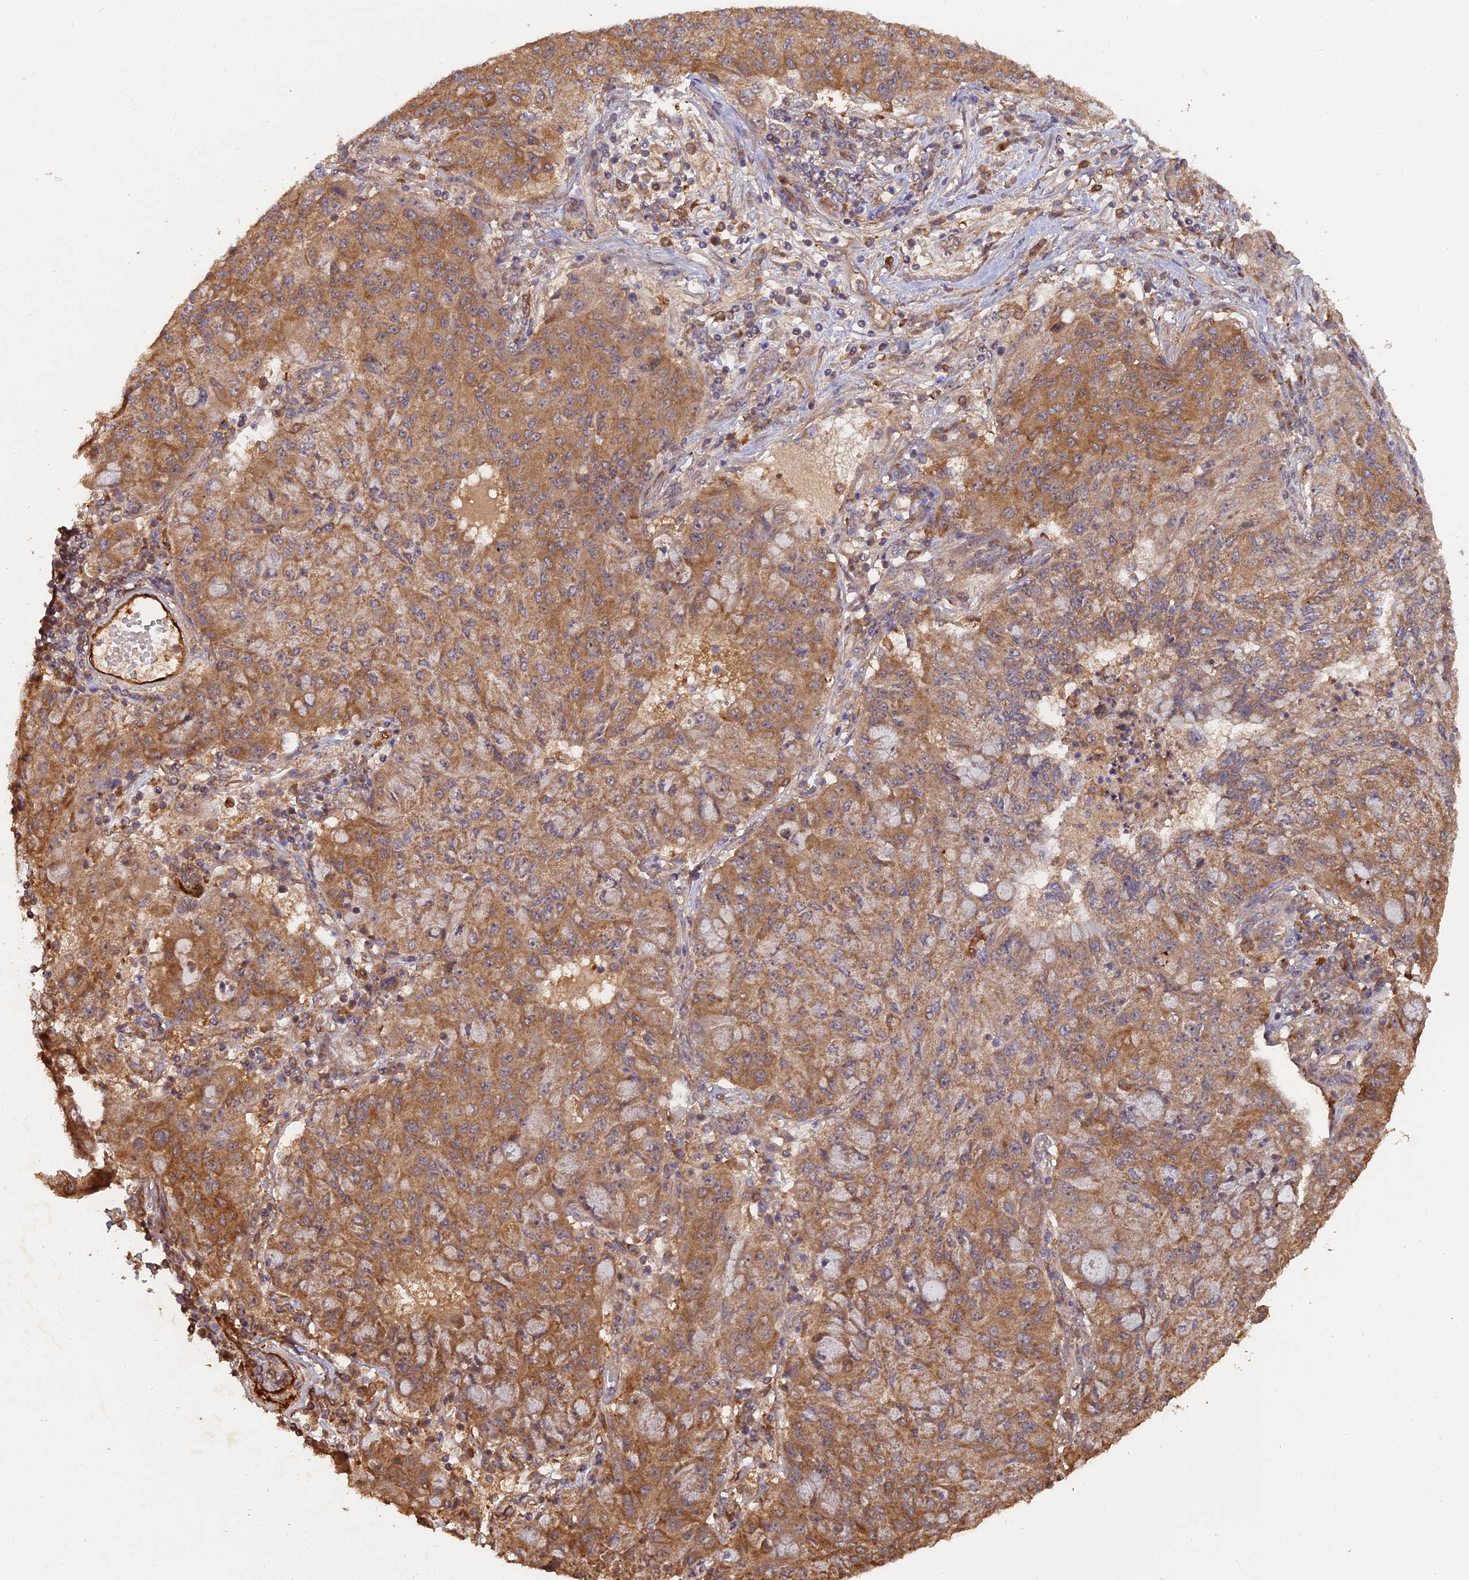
{"staining": {"intensity": "moderate", "quantity": ">75%", "location": "cytoplasmic/membranous"}, "tissue": "lung cancer", "cell_type": "Tumor cells", "image_type": "cancer", "snomed": [{"axis": "morphology", "description": "Squamous cell carcinoma, NOS"}, {"axis": "topography", "description": "Lung"}], "caption": "Immunohistochemistry histopathology image of lung cancer stained for a protein (brown), which displays medium levels of moderate cytoplasmic/membranous expression in approximately >75% of tumor cells.", "gene": "SAC3D1", "patient": {"sex": "male", "age": 74}}